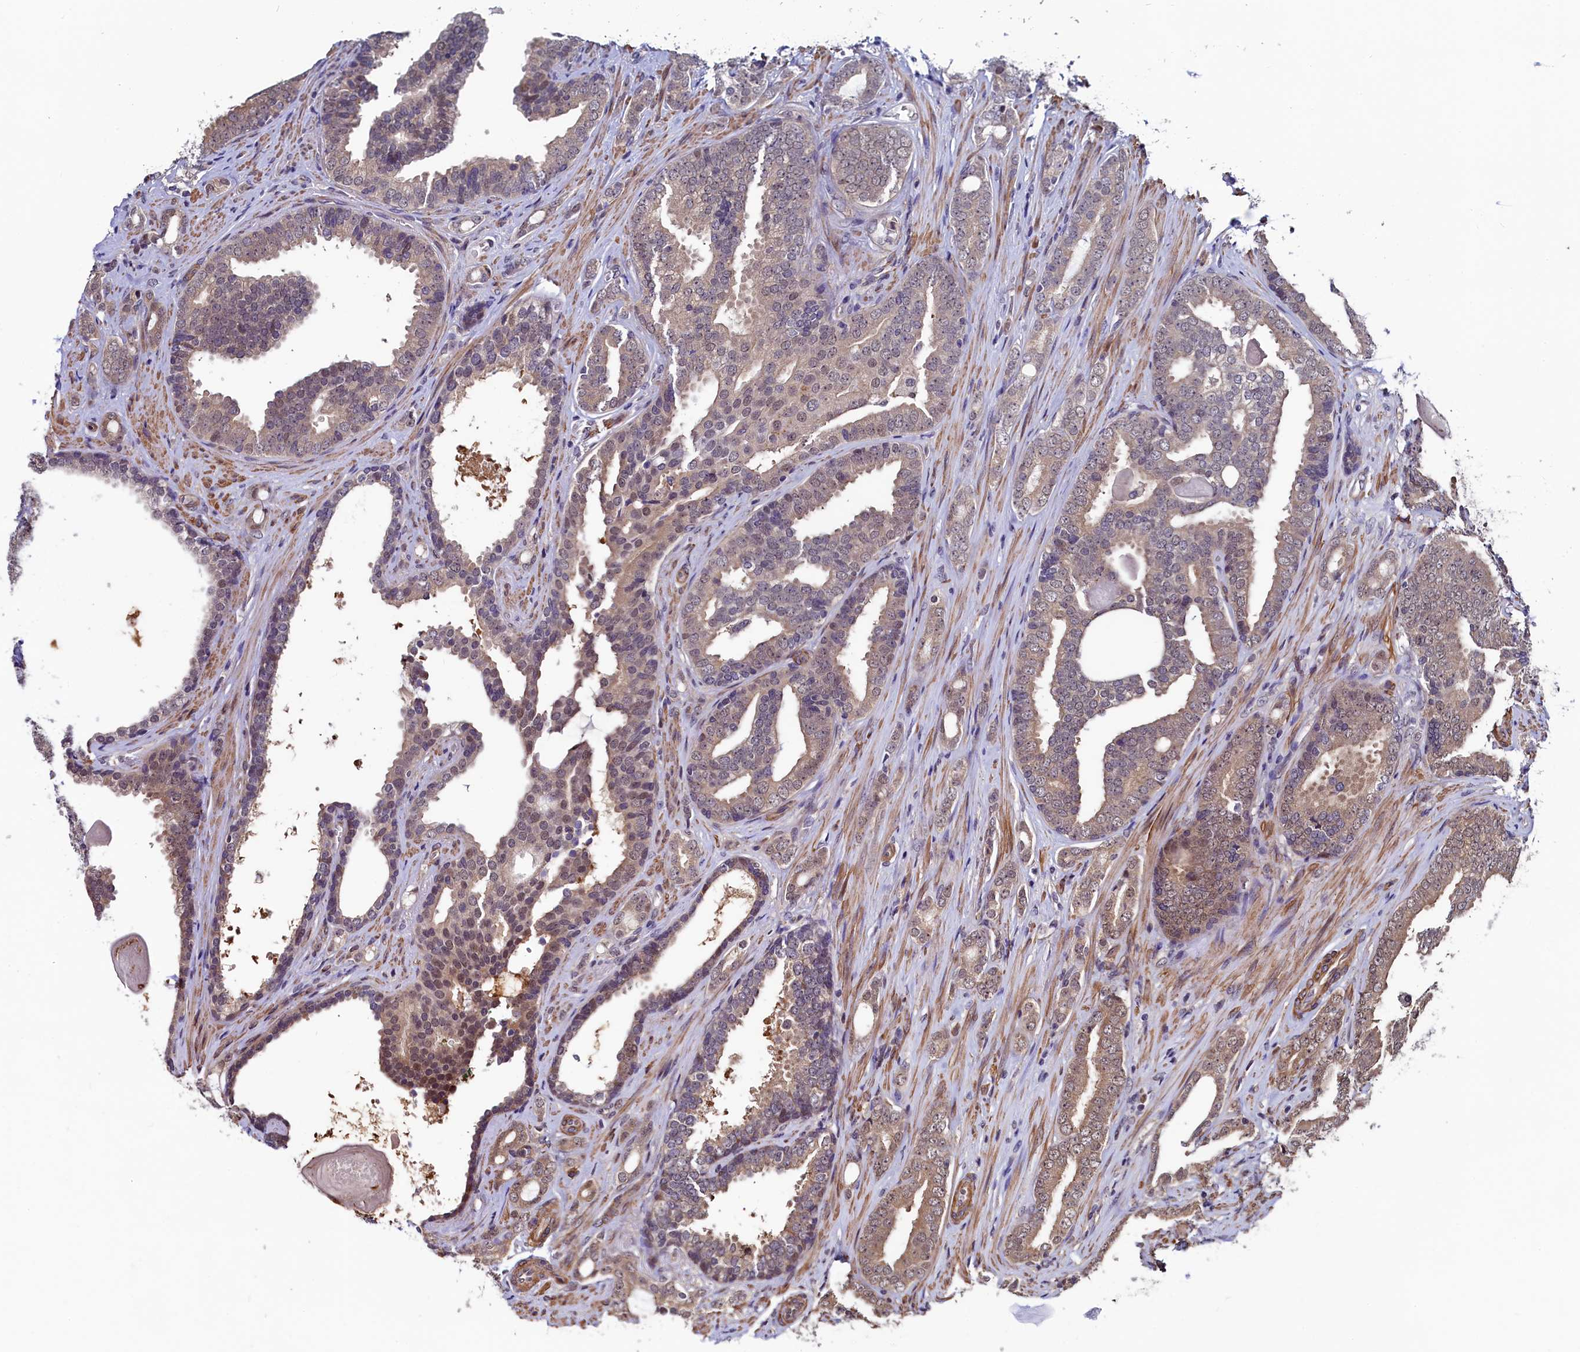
{"staining": {"intensity": "moderate", "quantity": "<25%", "location": "cytoplasmic/membranous"}, "tissue": "prostate cancer", "cell_type": "Tumor cells", "image_type": "cancer", "snomed": [{"axis": "morphology", "description": "Adenocarcinoma, High grade"}, {"axis": "topography", "description": "Prostate"}], "caption": "Human prostate cancer stained for a protein (brown) shows moderate cytoplasmic/membranous positive positivity in about <25% of tumor cells.", "gene": "LEO1", "patient": {"sex": "male", "age": 63}}